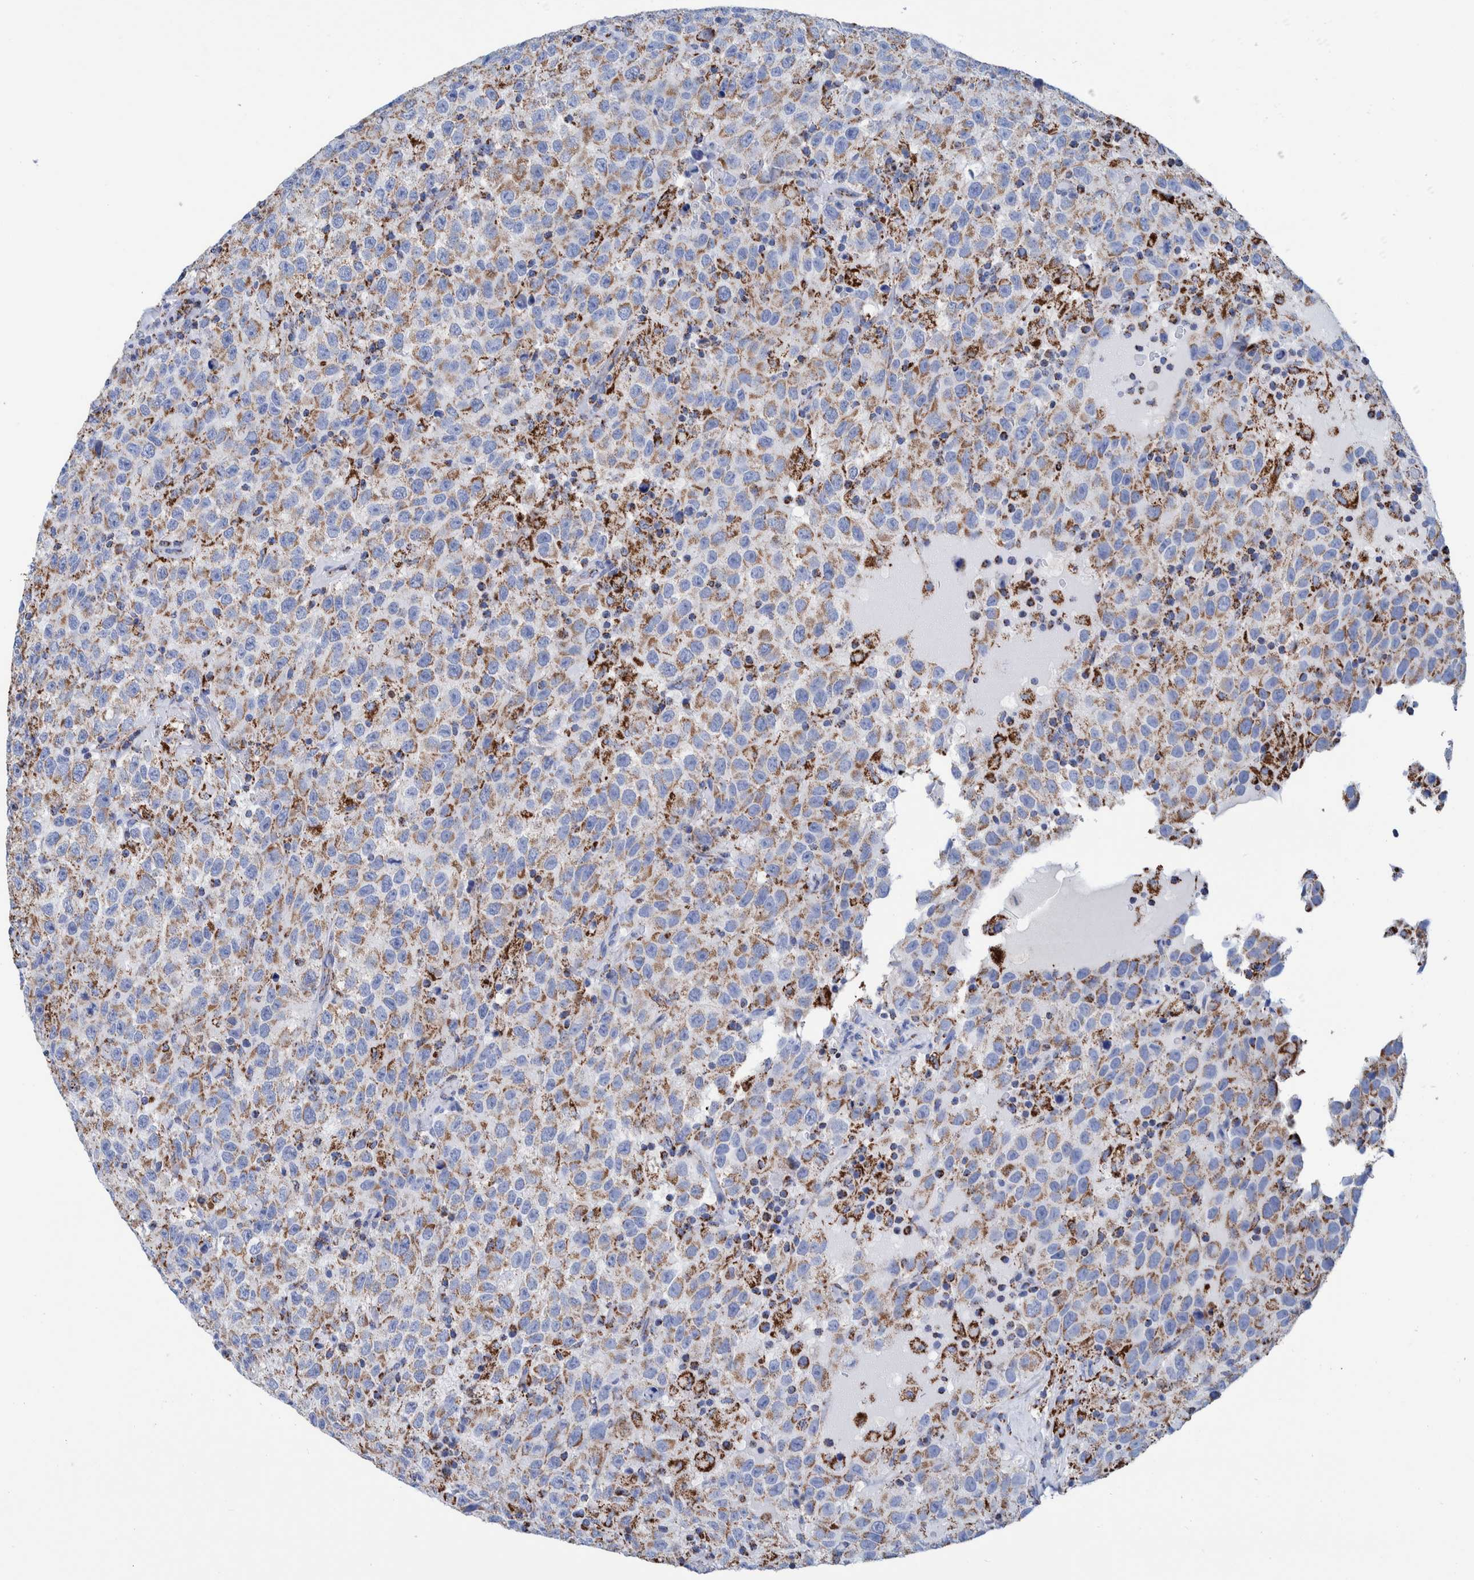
{"staining": {"intensity": "weak", "quantity": ">75%", "location": "cytoplasmic/membranous"}, "tissue": "testis cancer", "cell_type": "Tumor cells", "image_type": "cancer", "snomed": [{"axis": "morphology", "description": "Seminoma, NOS"}, {"axis": "topography", "description": "Testis"}], "caption": "An immunohistochemistry (IHC) histopathology image of tumor tissue is shown. Protein staining in brown highlights weak cytoplasmic/membranous positivity in seminoma (testis) within tumor cells.", "gene": "DECR1", "patient": {"sex": "male", "age": 41}}